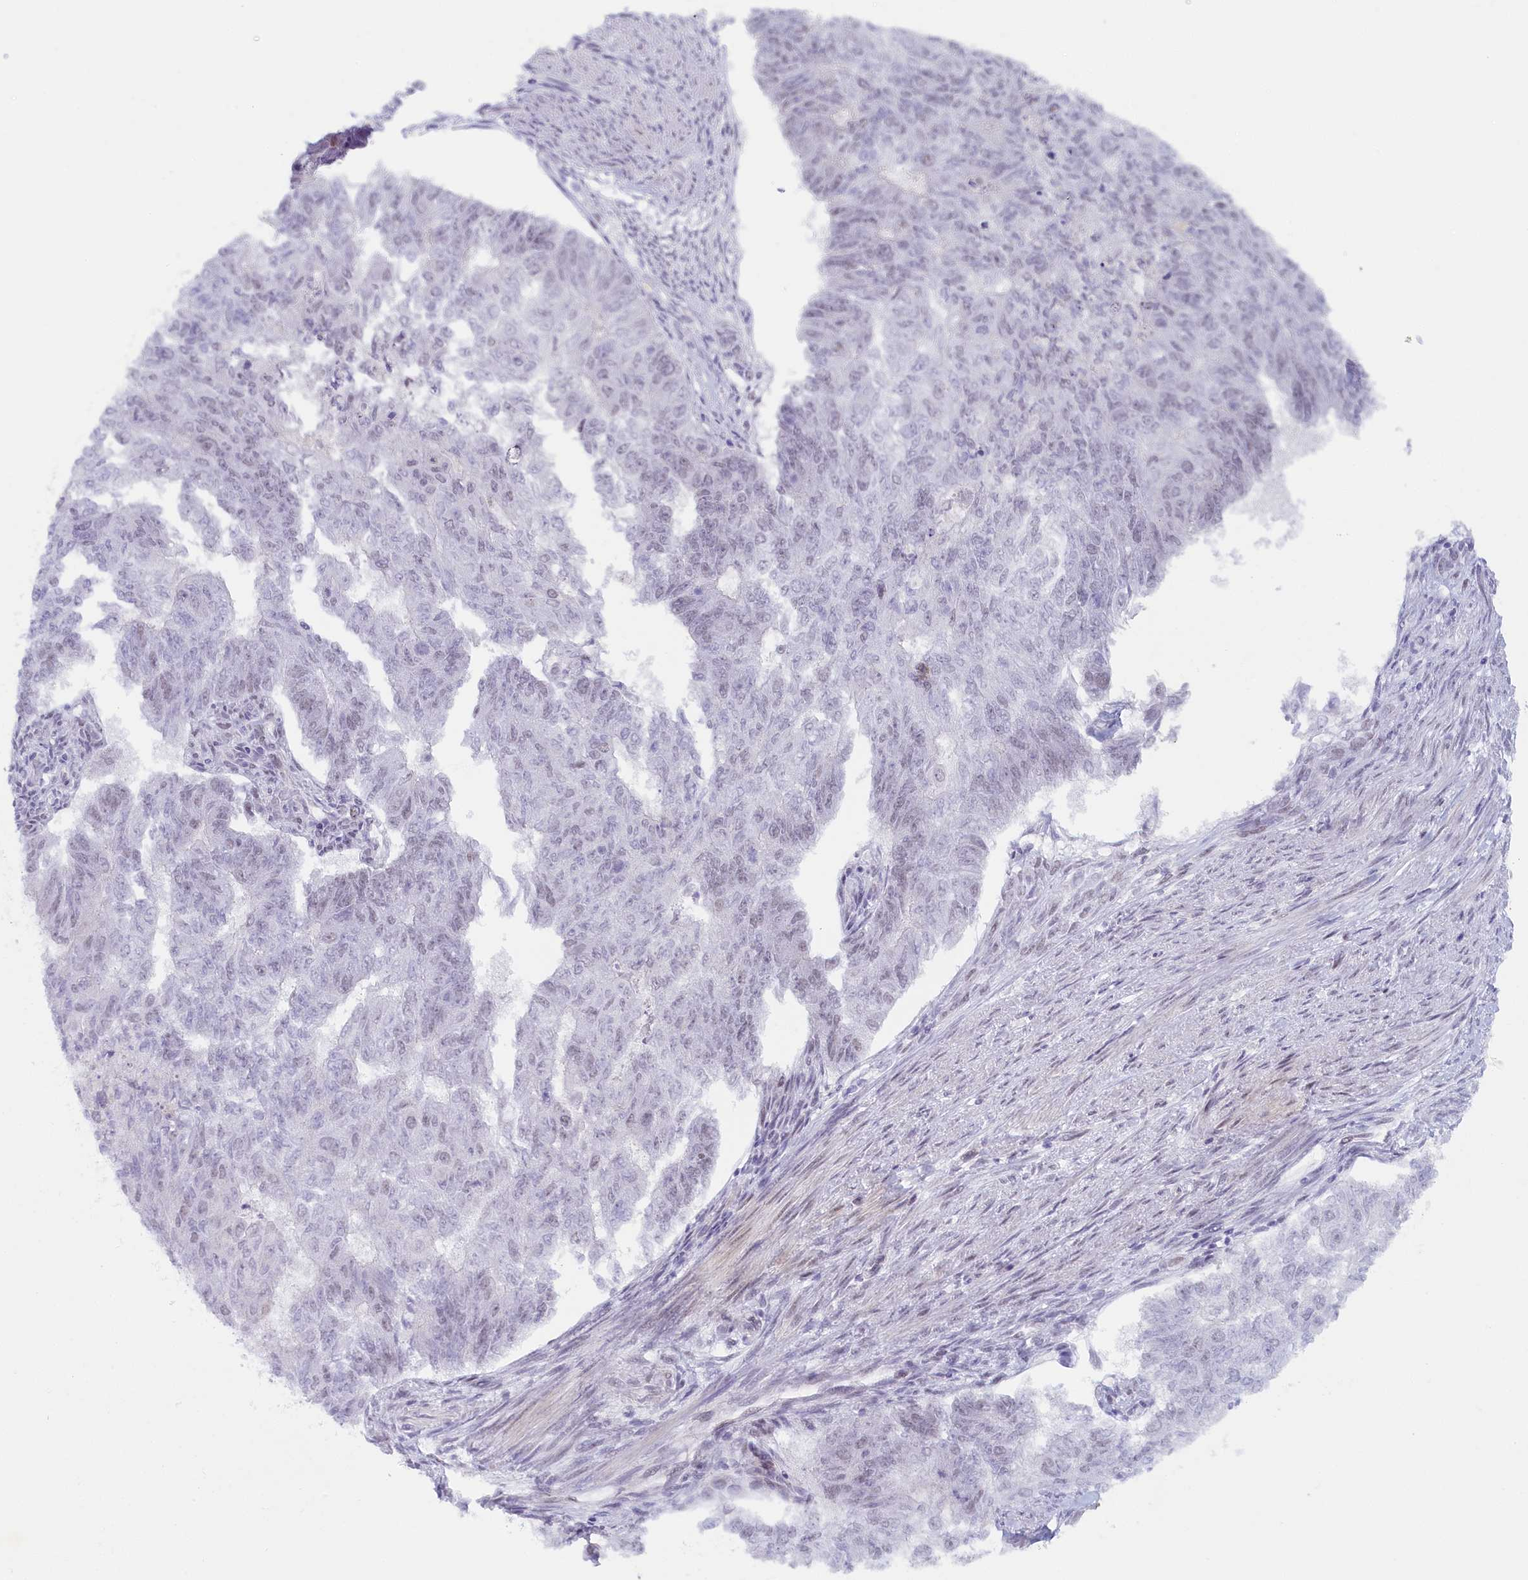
{"staining": {"intensity": "negative", "quantity": "none", "location": "none"}, "tissue": "endometrial cancer", "cell_type": "Tumor cells", "image_type": "cancer", "snomed": [{"axis": "morphology", "description": "Adenocarcinoma, NOS"}, {"axis": "topography", "description": "Endometrium"}], "caption": "A micrograph of human adenocarcinoma (endometrial) is negative for staining in tumor cells.", "gene": "SEC31B", "patient": {"sex": "female", "age": 32}}